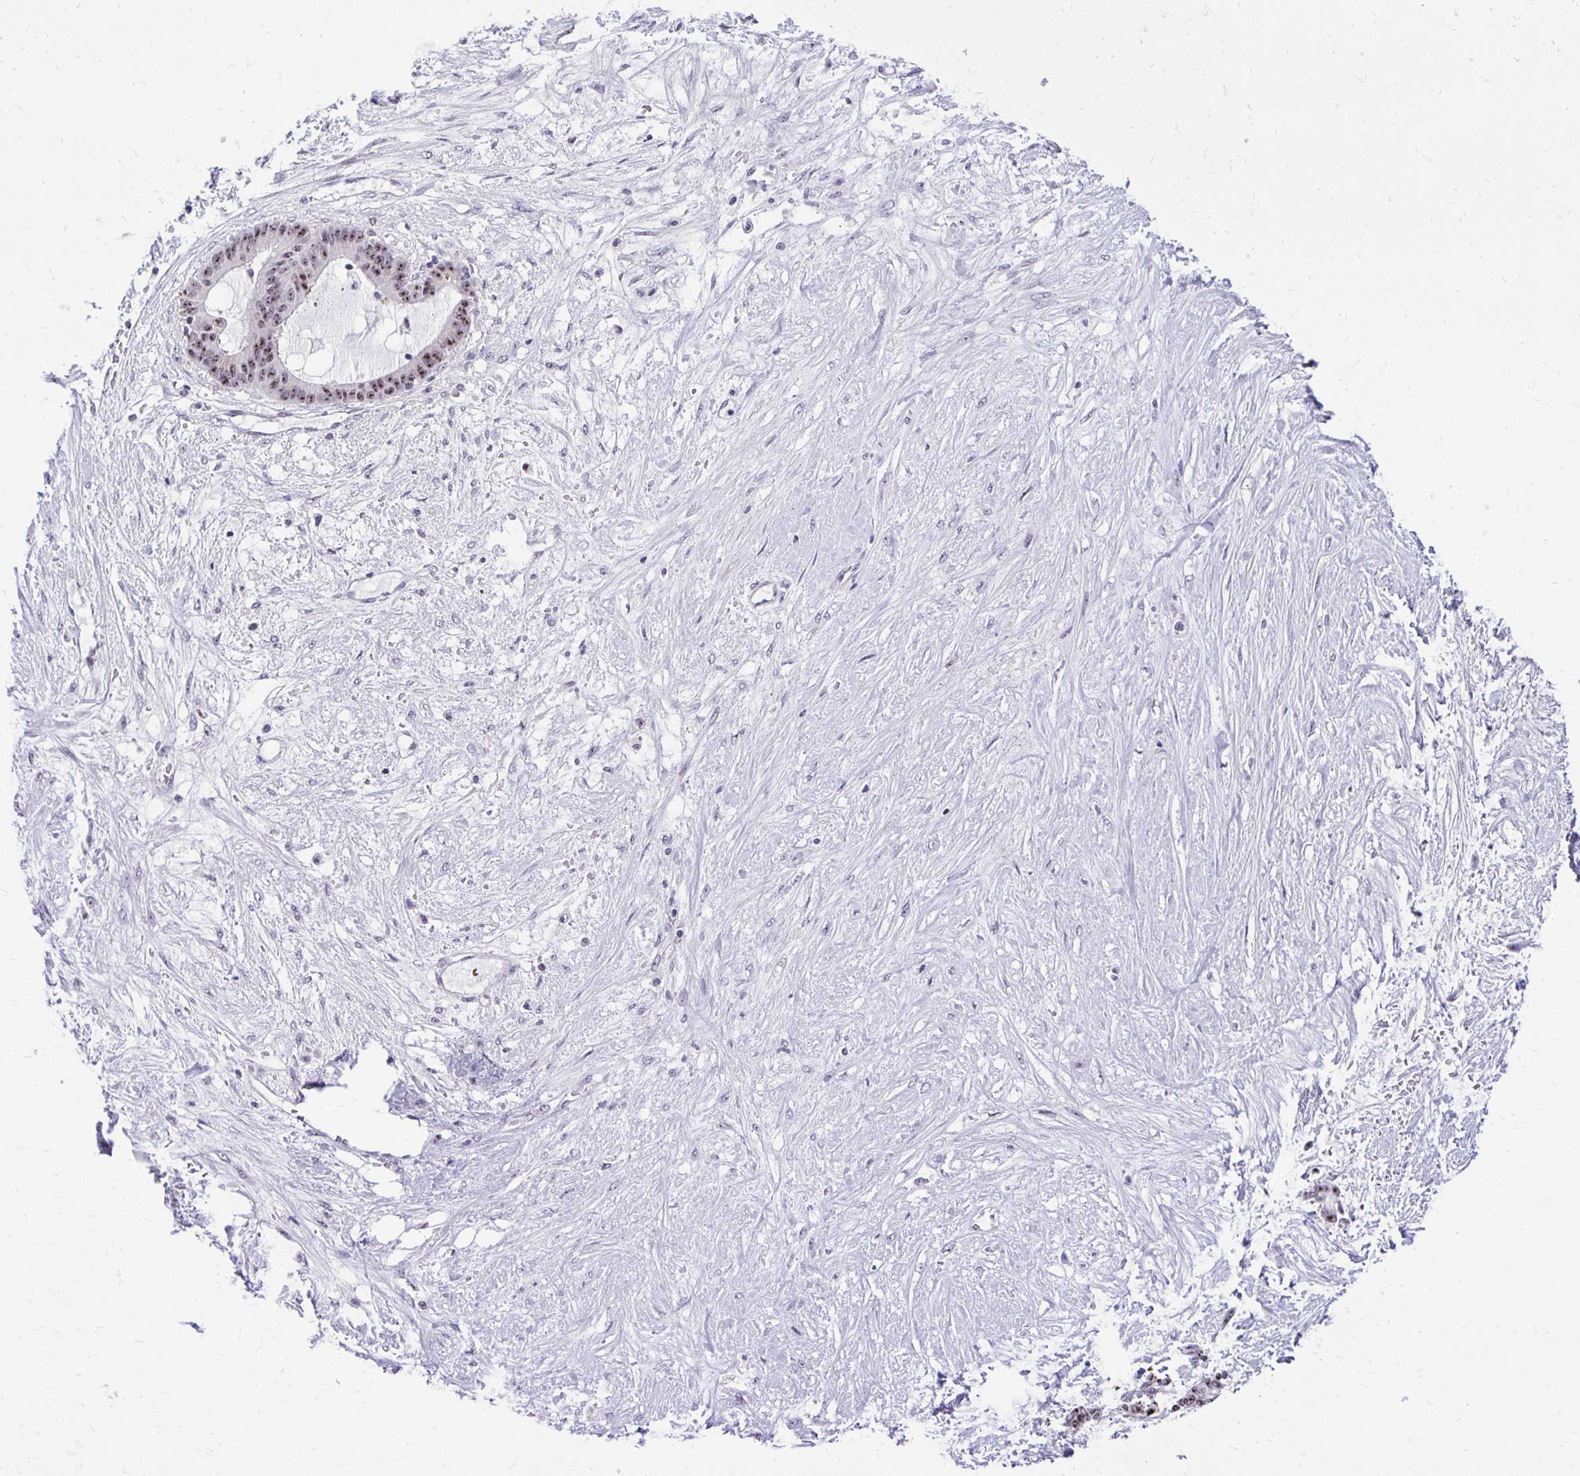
{"staining": {"intensity": "moderate", "quantity": "25%-75%", "location": "nuclear"}, "tissue": "liver cancer", "cell_type": "Tumor cells", "image_type": "cancer", "snomed": [{"axis": "morphology", "description": "Normal tissue, NOS"}, {"axis": "morphology", "description": "Cholangiocarcinoma"}, {"axis": "topography", "description": "Liver"}, {"axis": "topography", "description": "Peripheral nerve tissue"}], "caption": "Liver cholangiocarcinoma stained for a protein (brown) reveals moderate nuclear positive positivity in approximately 25%-75% of tumor cells.", "gene": "NIFK", "patient": {"sex": "female", "age": 73}}